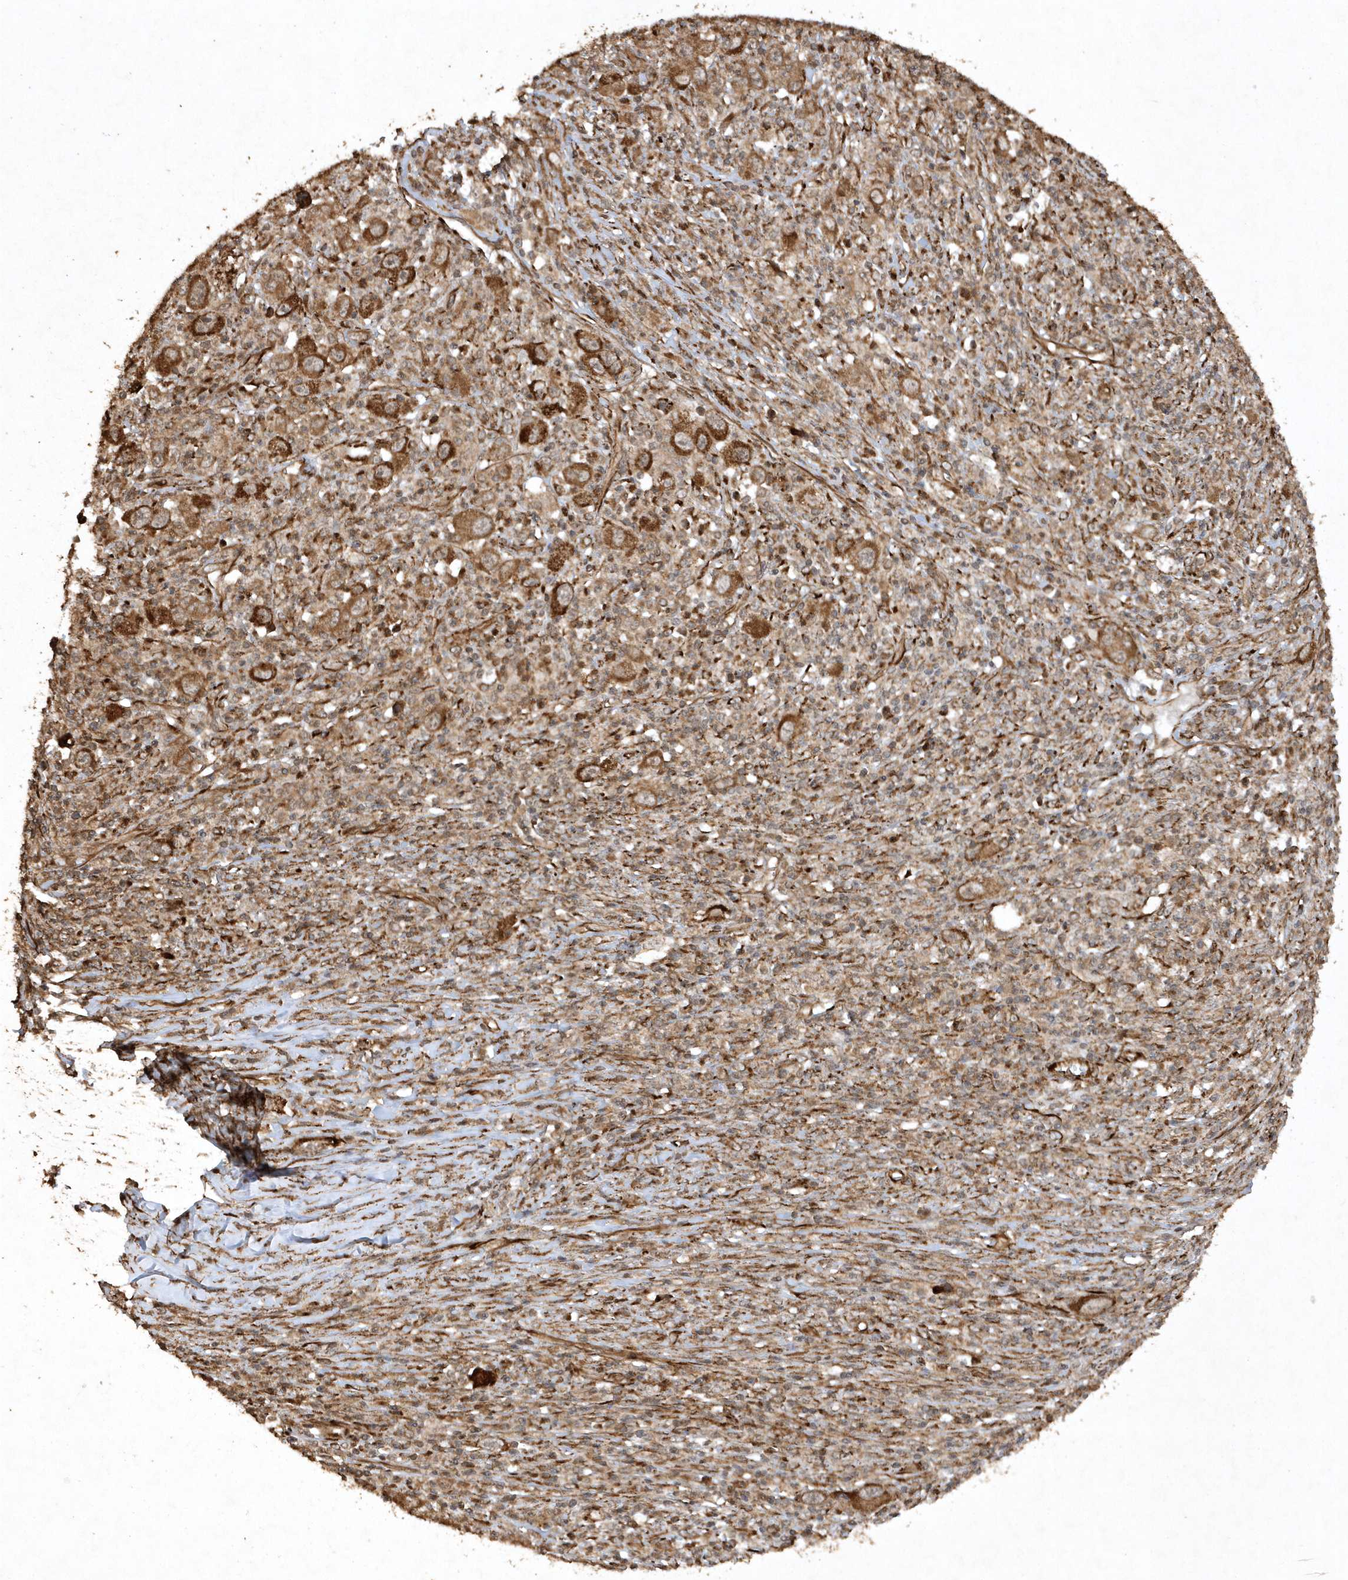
{"staining": {"intensity": "strong", "quantity": ">75%", "location": "cytoplasmic/membranous"}, "tissue": "melanoma", "cell_type": "Tumor cells", "image_type": "cancer", "snomed": [{"axis": "morphology", "description": "Malignant melanoma, Metastatic site"}, {"axis": "topography", "description": "Skin"}], "caption": "Protein positivity by immunohistochemistry (IHC) demonstrates strong cytoplasmic/membranous staining in about >75% of tumor cells in melanoma.", "gene": "AVPI1", "patient": {"sex": "female", "age": 56}}